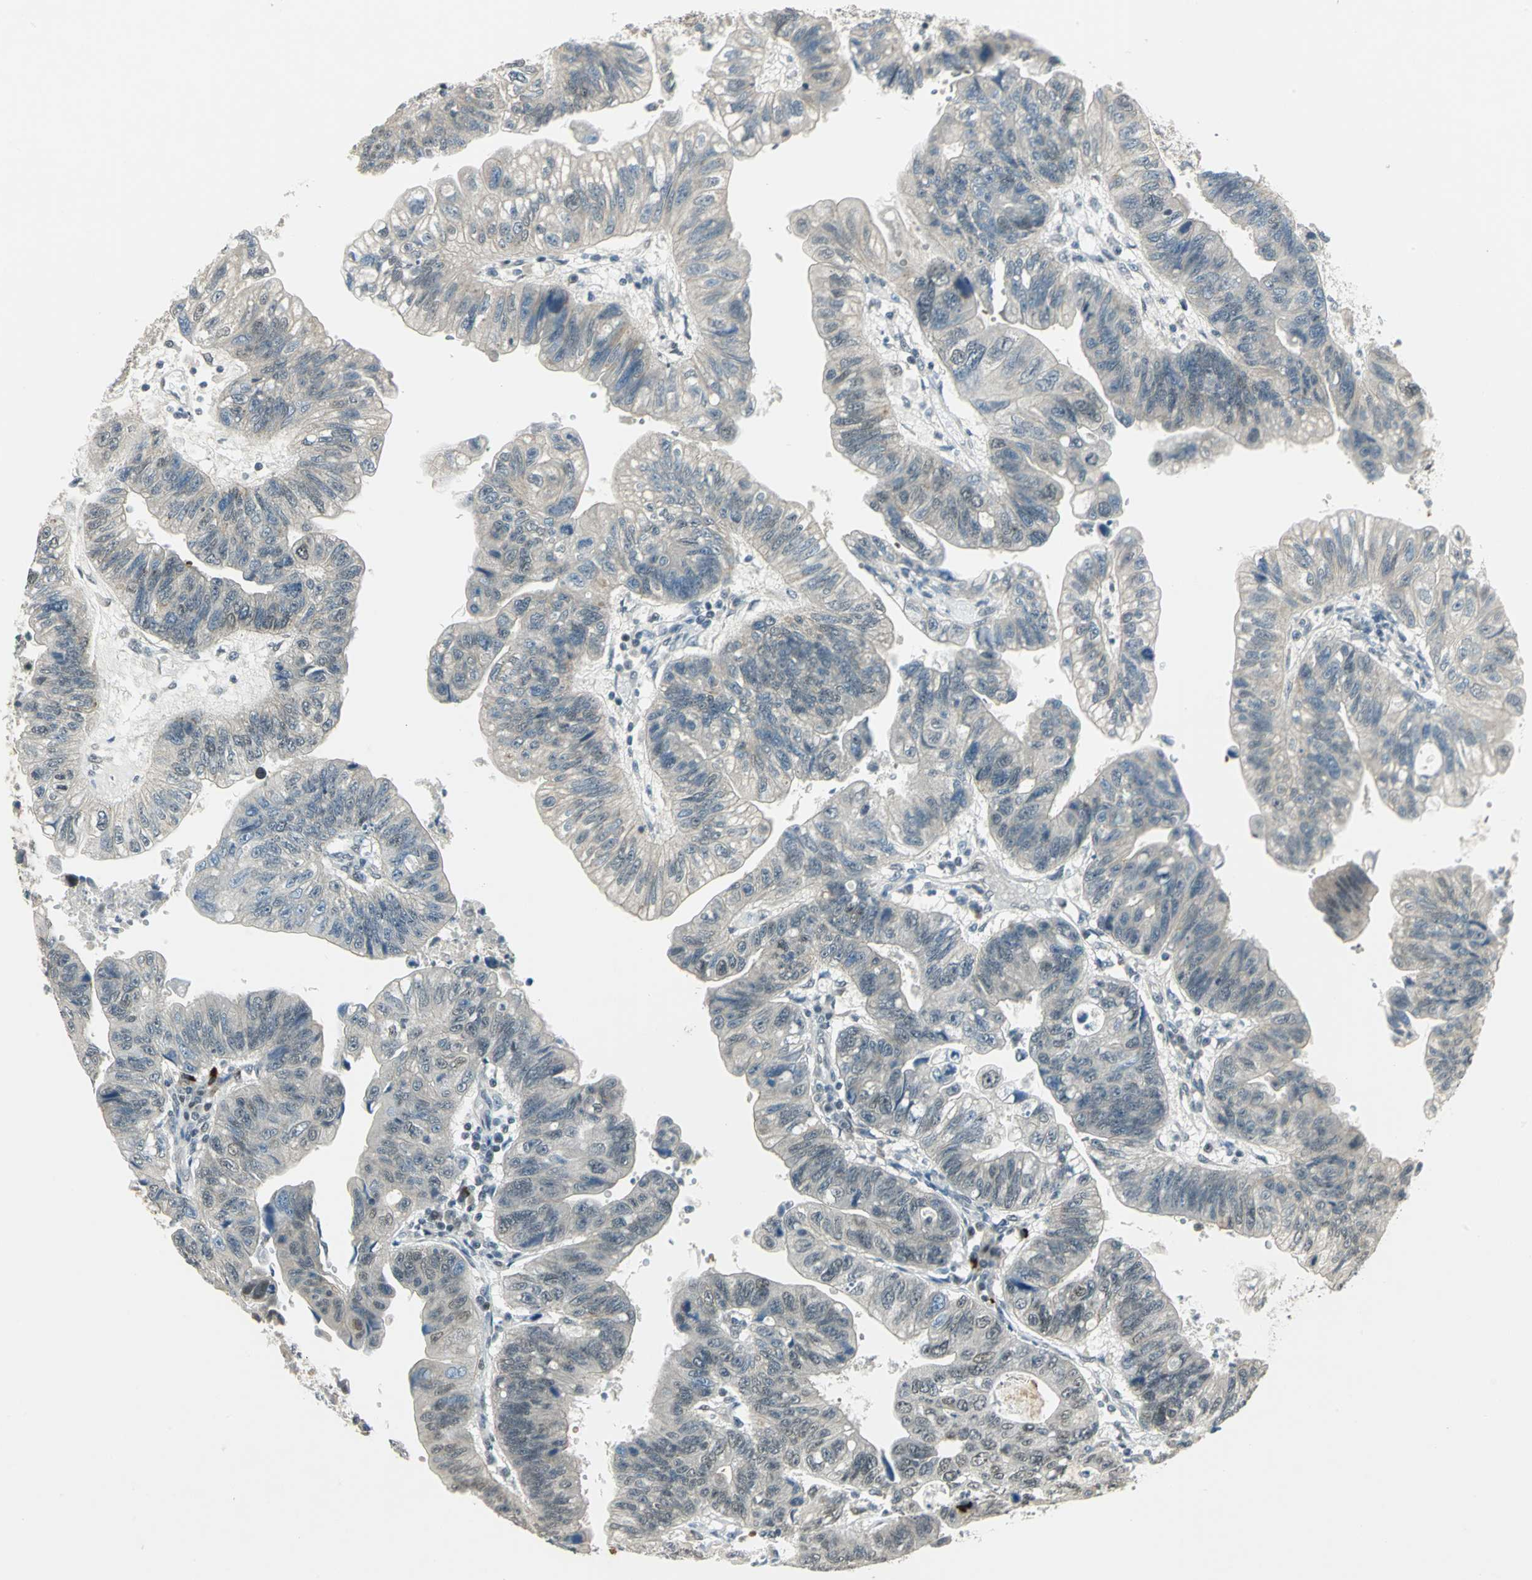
{"staining": {"intensity": "weak", "quantity": "<25%", "location": "cytoplasmic/membranous"}, "tissue": "stomach cancer", "cell_type": "Tumor cells", "image_type": "cancer", "snomed": [{"axis": "morphology", "description": "Adenocarcinoma, NOS"}, {"axis": "topography", "description": "Stomach"}], "caption": "Immunohistochemistry image of adenocarcinoma (stomach) stained for a protein (brown), which demonstrates no positivity in tumor cells.", "gene": "RAD17", "patient": {"sex": "male", "age": 59}}